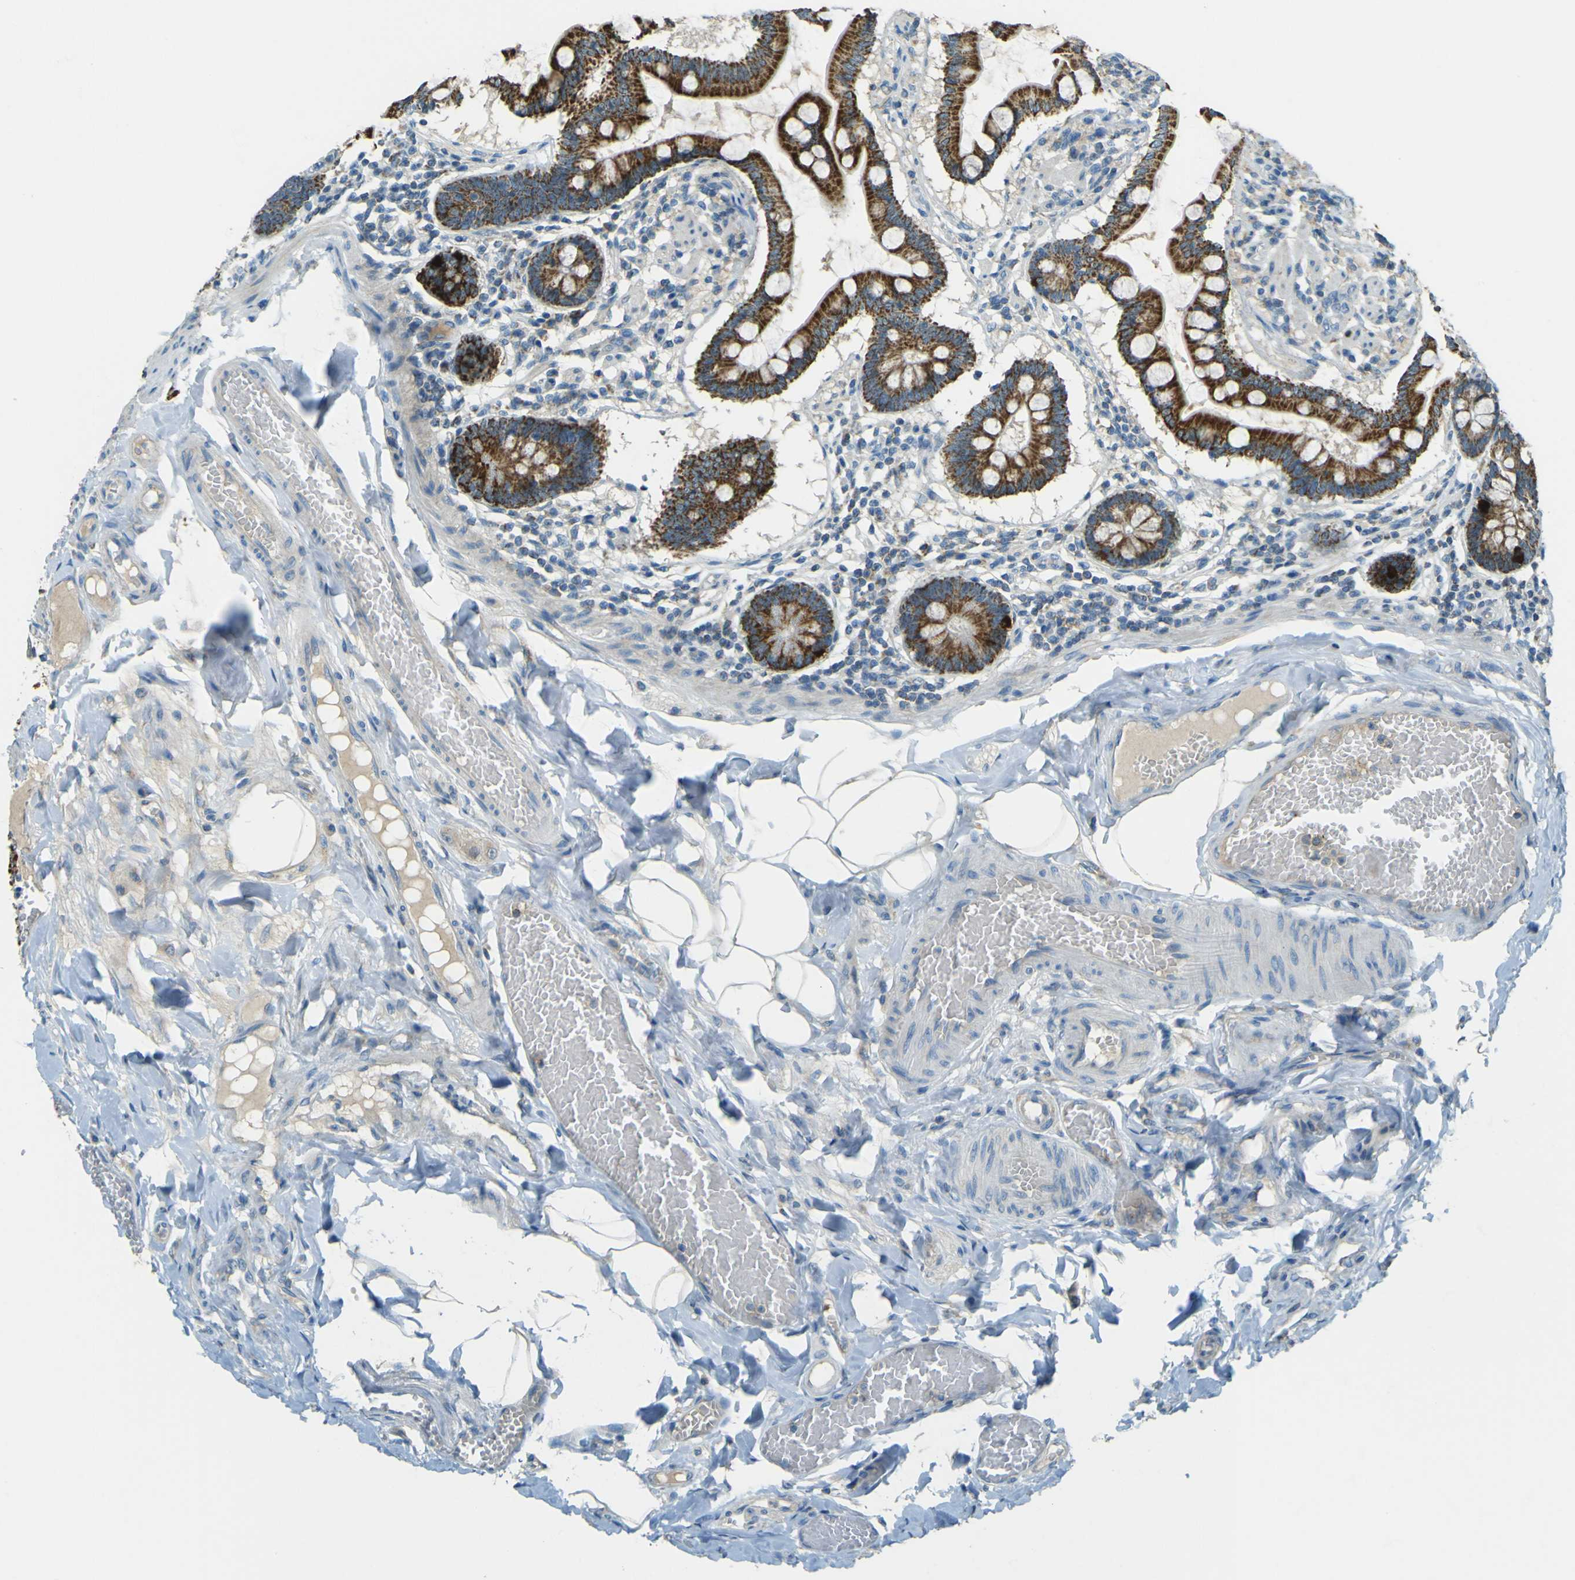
{"staining": {"intensity": "strong", "quantity": ">75%", "location": "cytoplasmic/membranous"}, "tissue": "small intestine", "cell_type": "Glandular cells", "image_type": "normal", "snomed": [{"axis": "morphology", "description": "Normal tissue, NOS"}, {"axis": "topography", "description": "Small intestine"}], "caption": "High-magnification brightfield microscopy of benign small intestine stained with DAB (brown) and counterstained with hematoxylin (blue). glandular cells exhibit strong cytoplasmic/membranous expression is present in approximately>75% of cells. (DAB (3,3'-diaminobenzidine) = brown stain, brightfield microscopy at high magnification).", "gene": "FKTN", "patient": {"sex": "male", "age": 41}}